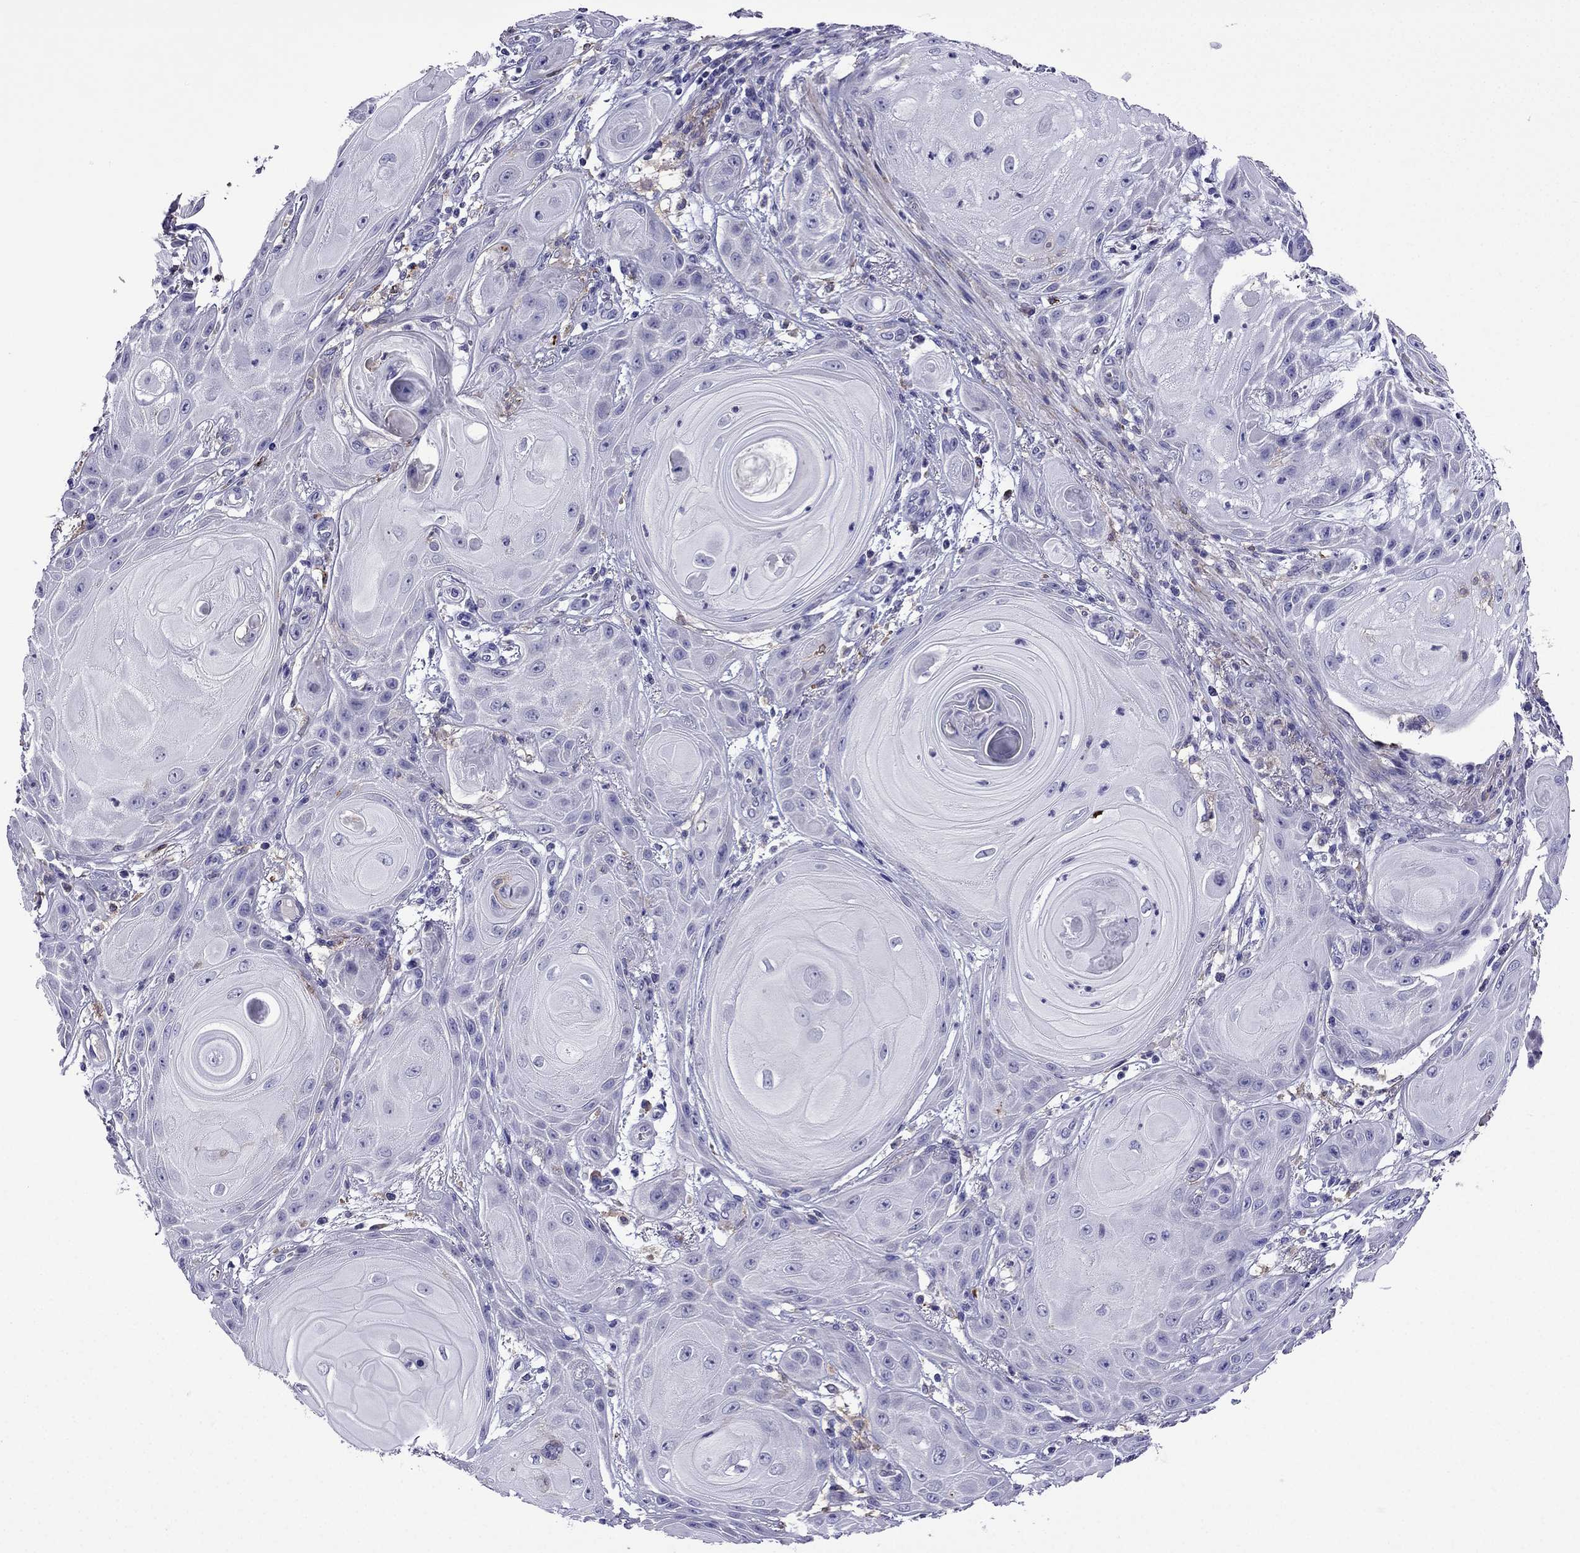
{"staining": {"intensity": "negative", "quantity": "none", "location": "none"}, "tissue": "skin cancer", "cell_type": "Tumor cells", "image_type": "cancer", "snomed": [{"axis": "morphology", "description": "Squamous cell carcinoma, NOS"}, {"axis": "topography", "description": "Skin"}], "caption": "Skin cancer stained for a protein using IHC reveals no expression tumor cells.", "gene": "TSSK4", "patient": {"sex": "male", "age": 62}}